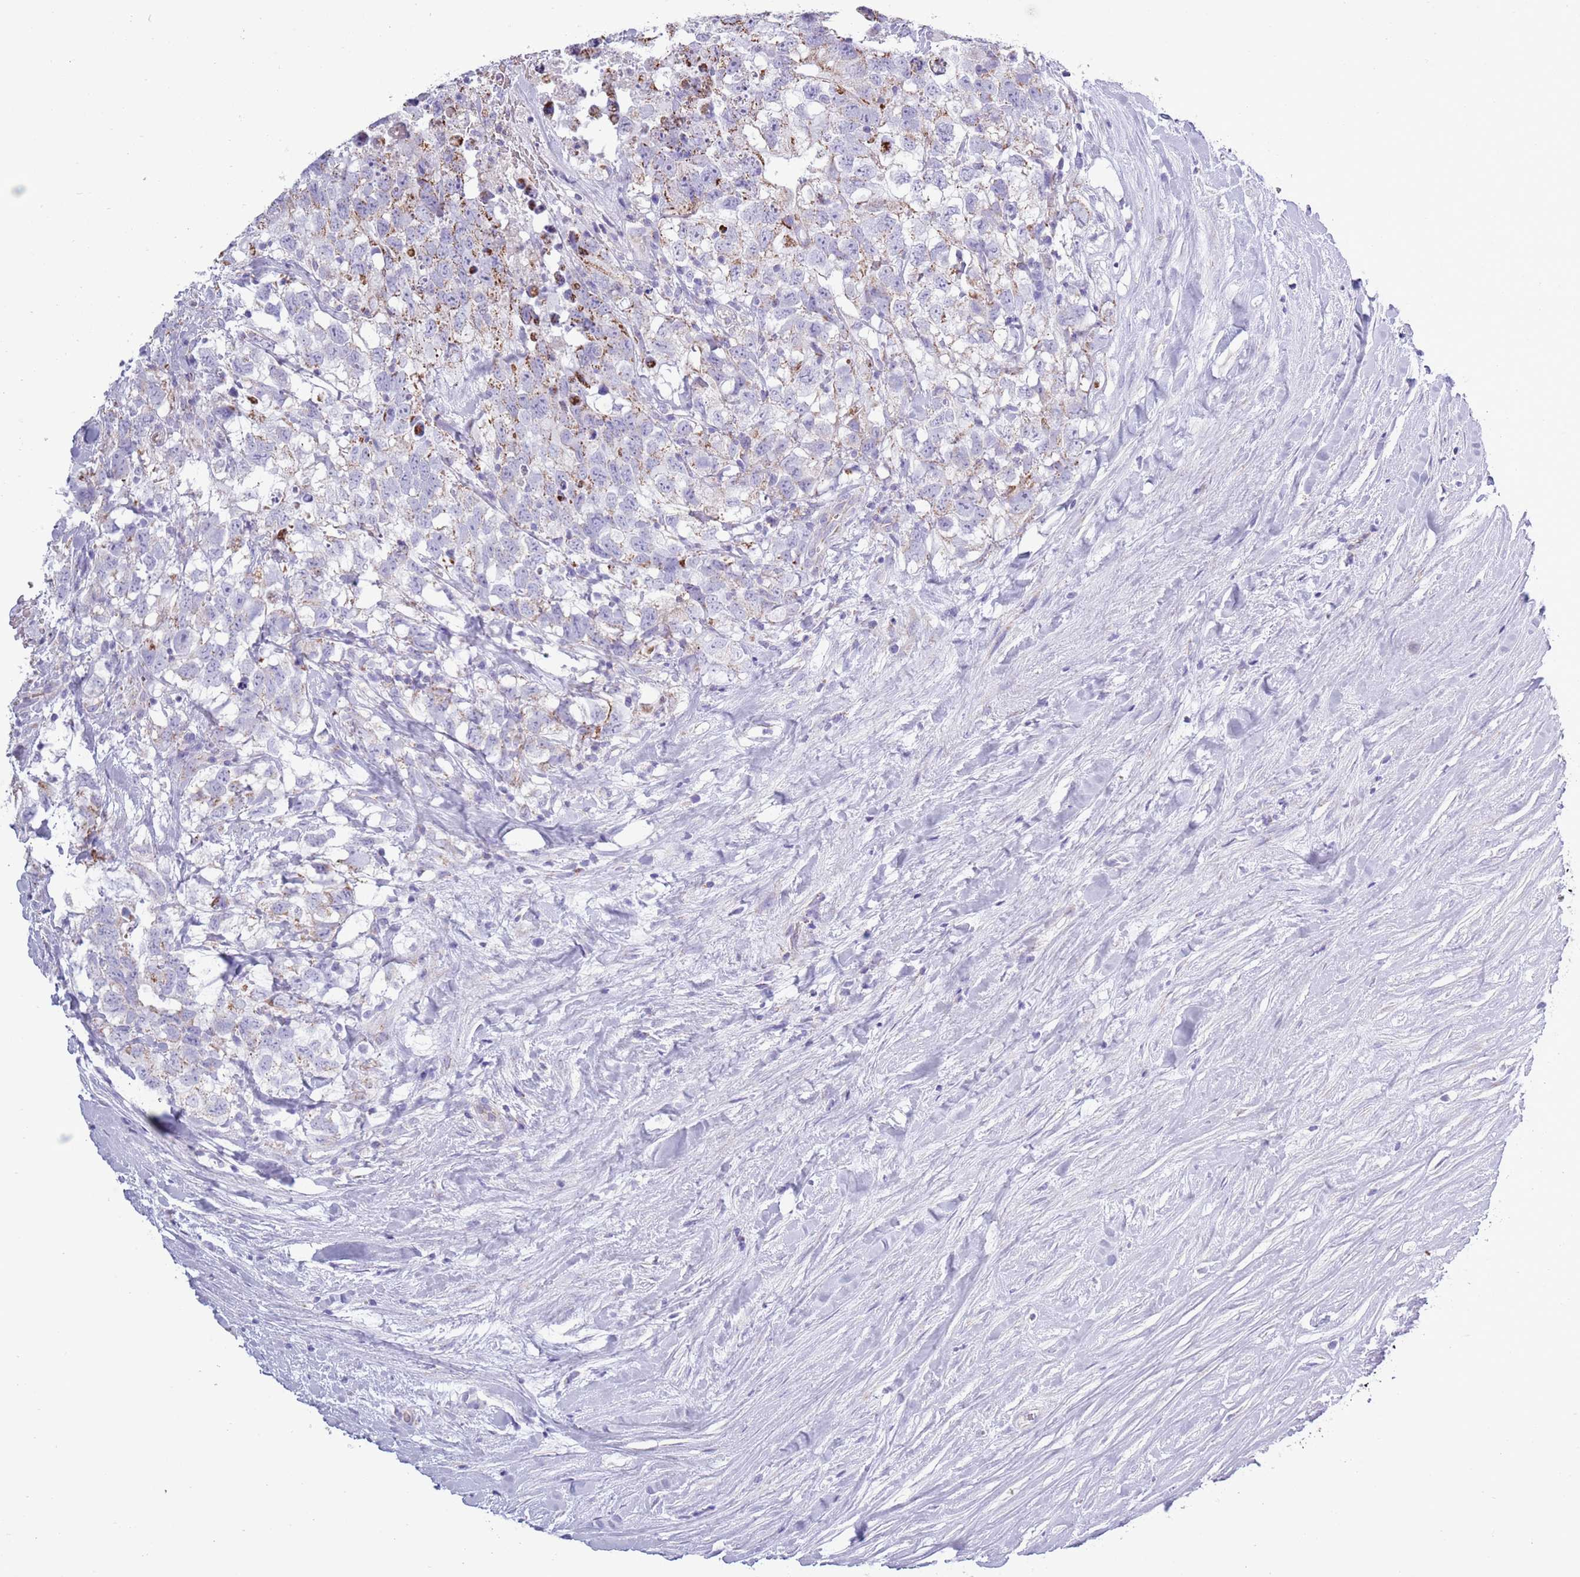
{"staining": {"intensity": "moderate", "quantity": "<25%", "location": "cytoplasmic/membranous"}, "tissue": "testis cancer", "cell_type": "Tumor cells", "image_type": "cancer", "snomed": [{"axis": "morphology", "description": "Seminoma, NOS"}, {"axis": "morphology", "description": "Carcinoma, Embryonal, NOS"}, {"axis": "topography", "description": "Testis"}], "caption": "Testis cancer stained for a protein exhibits moderate cytoplasmic/membranous positivity in tumor cells.", "gene": "MOCOS", "patient": {"sex": "male", "age": 29}}